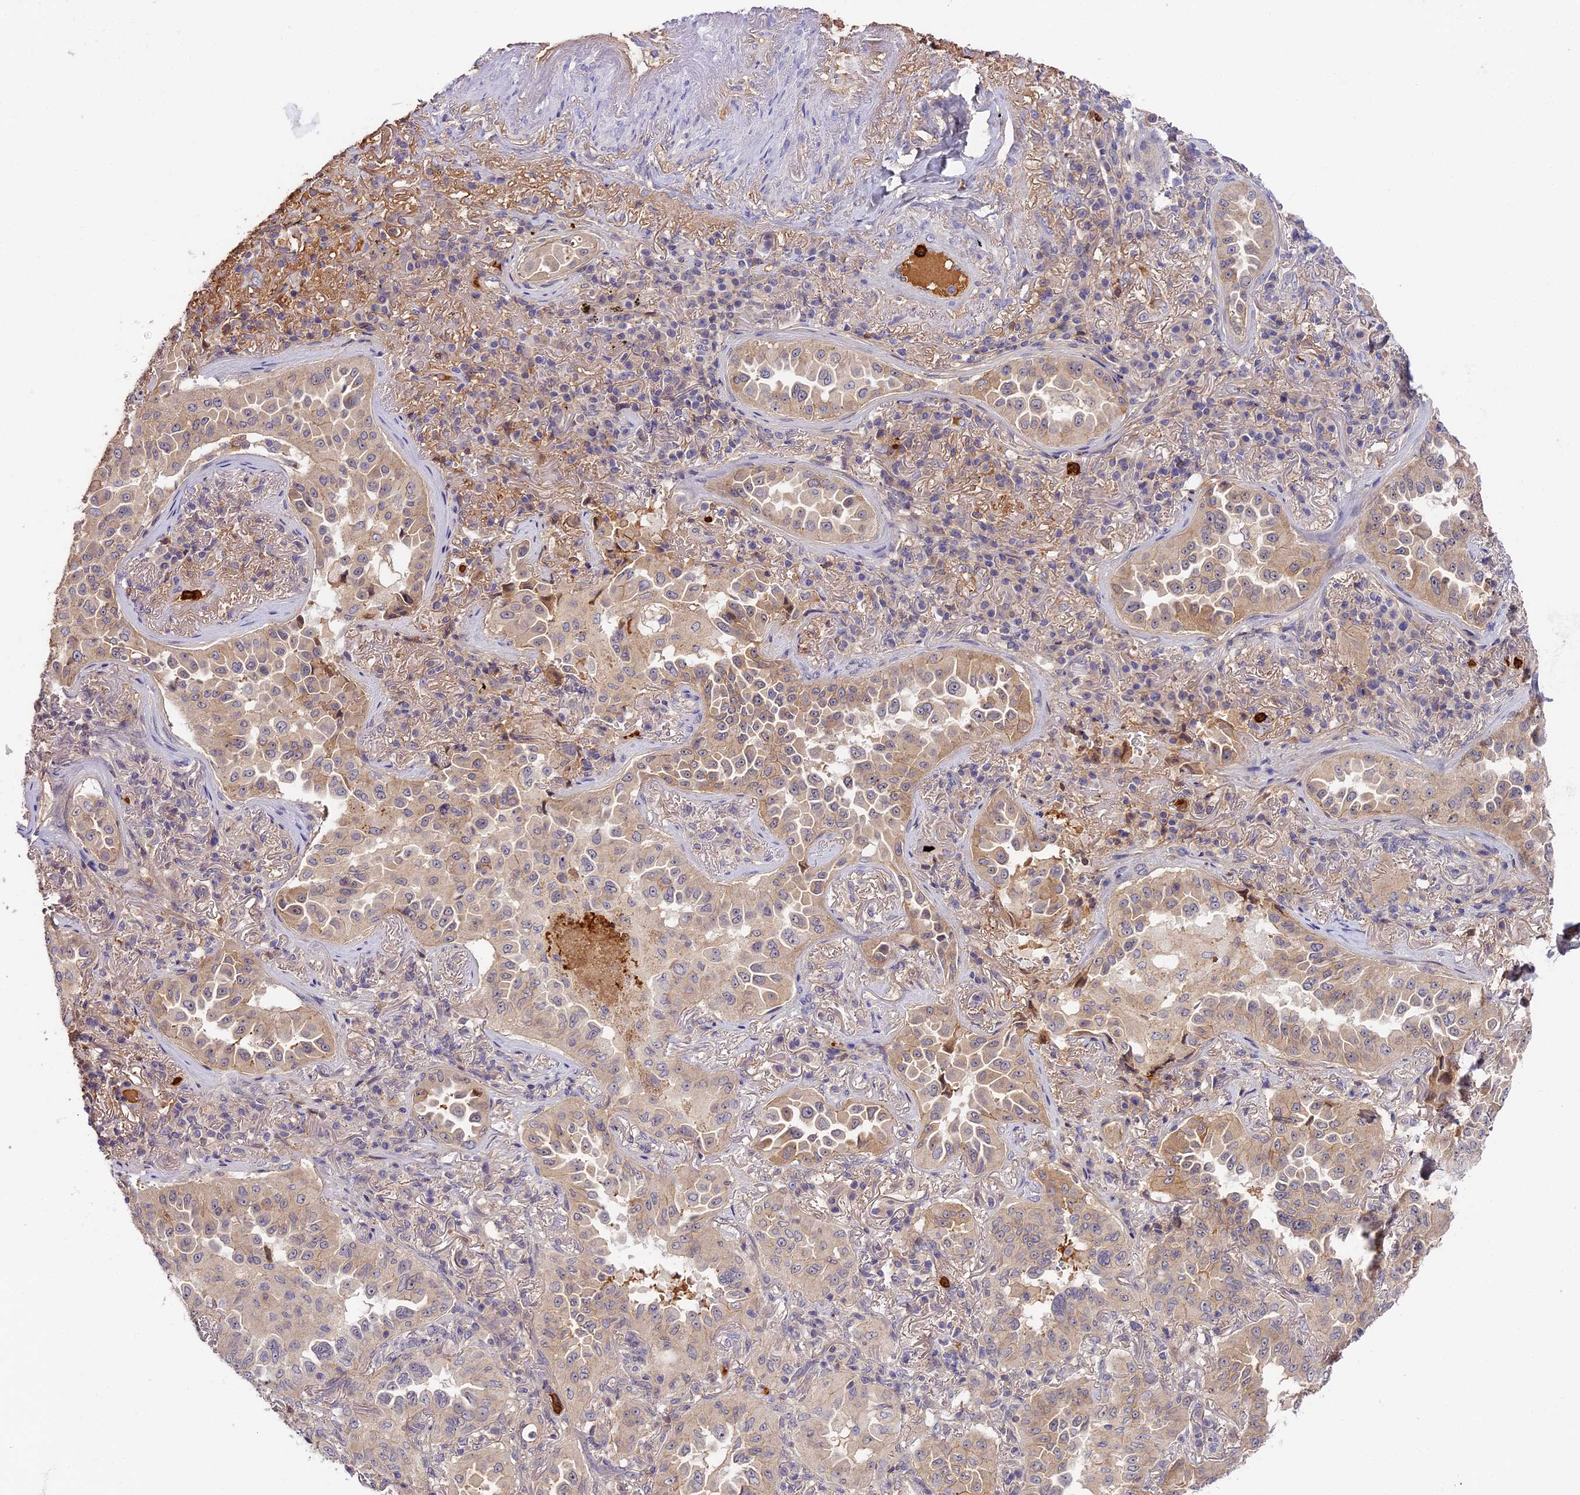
{"staining": {"intensity": "weak", "quantity": ">75%", "location": "cytoplasmic/membranous"}, "tissue": "lung cancer", "cell_type": "Tumor cells", "image_type": "cancer", "snomed": [{"axis": "morphology", "description": "Adenocarcinoma, NOS"}, {"axis": "topography", "description": "Lung"}], "caption": "Lung cancer (adenocarcinoma) stained for a protein exhibits weak cytoplasmic/membranous positivity in tumor cells.", "gene": "ADGRD1", "patient": {"sex": "female", "age": 69}}